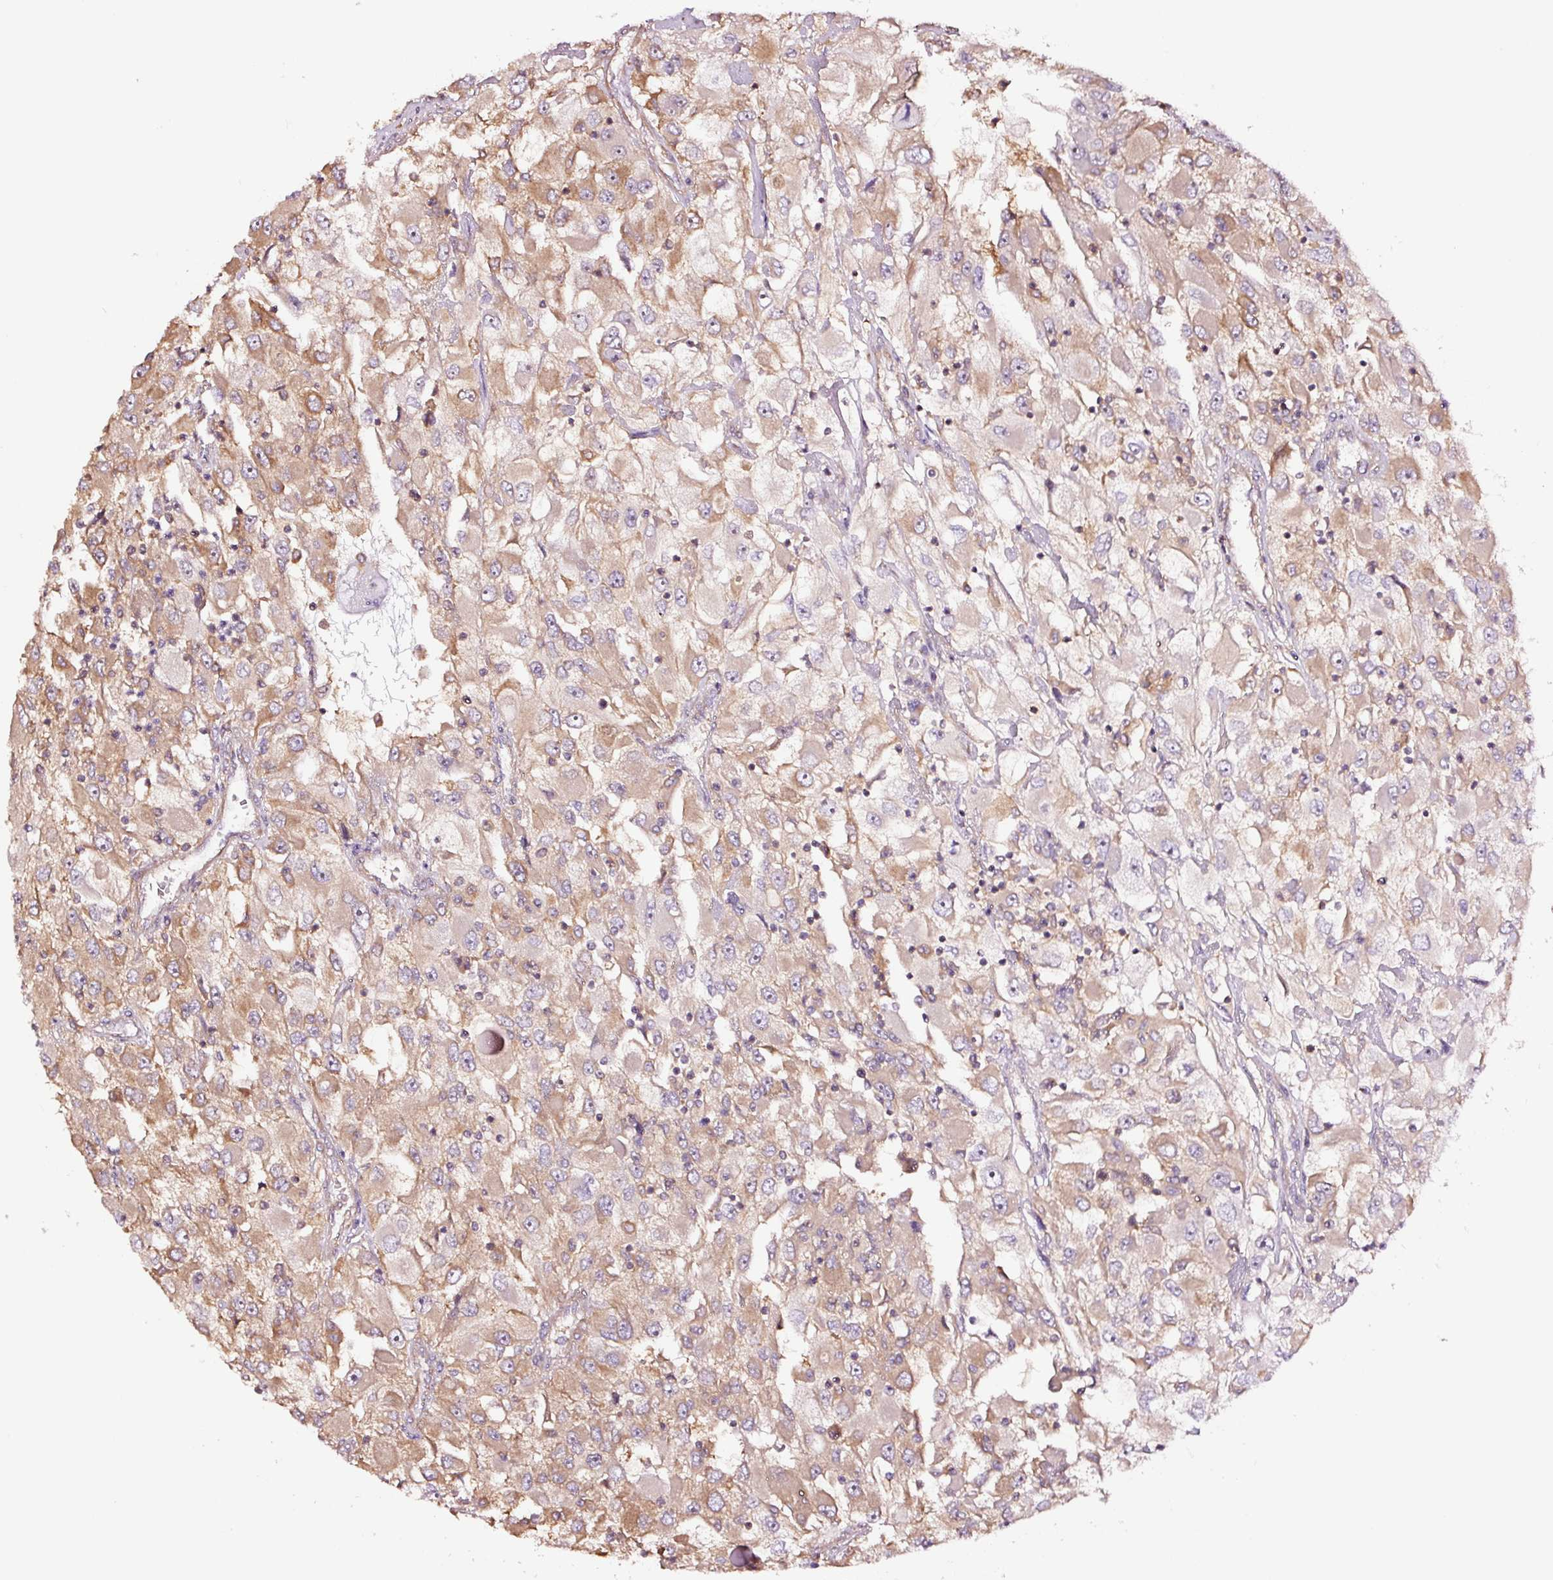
{"staining": {"intensity": "moderate", "quantity": ">75%", "location": "cytoplasmic/membranous"}, "tissue": "renal cancer", "cell_type": "Tumor cells", "image_type": "cancer", "snomed": [{"axis": "morphology", "description": "Adenocarcinoma, NOS"}, {"axis": "topography", "description": "Kidney"}], "caption": "Renal cancer (adenocarcinoma) was stained to show a protein in brown. There is medium levels of moderate cytoplasmic/membranous positivity in approximately >75% of tumor cells.", "gene": "METAP1", "patient": {"sex": "female", "age": 52}}